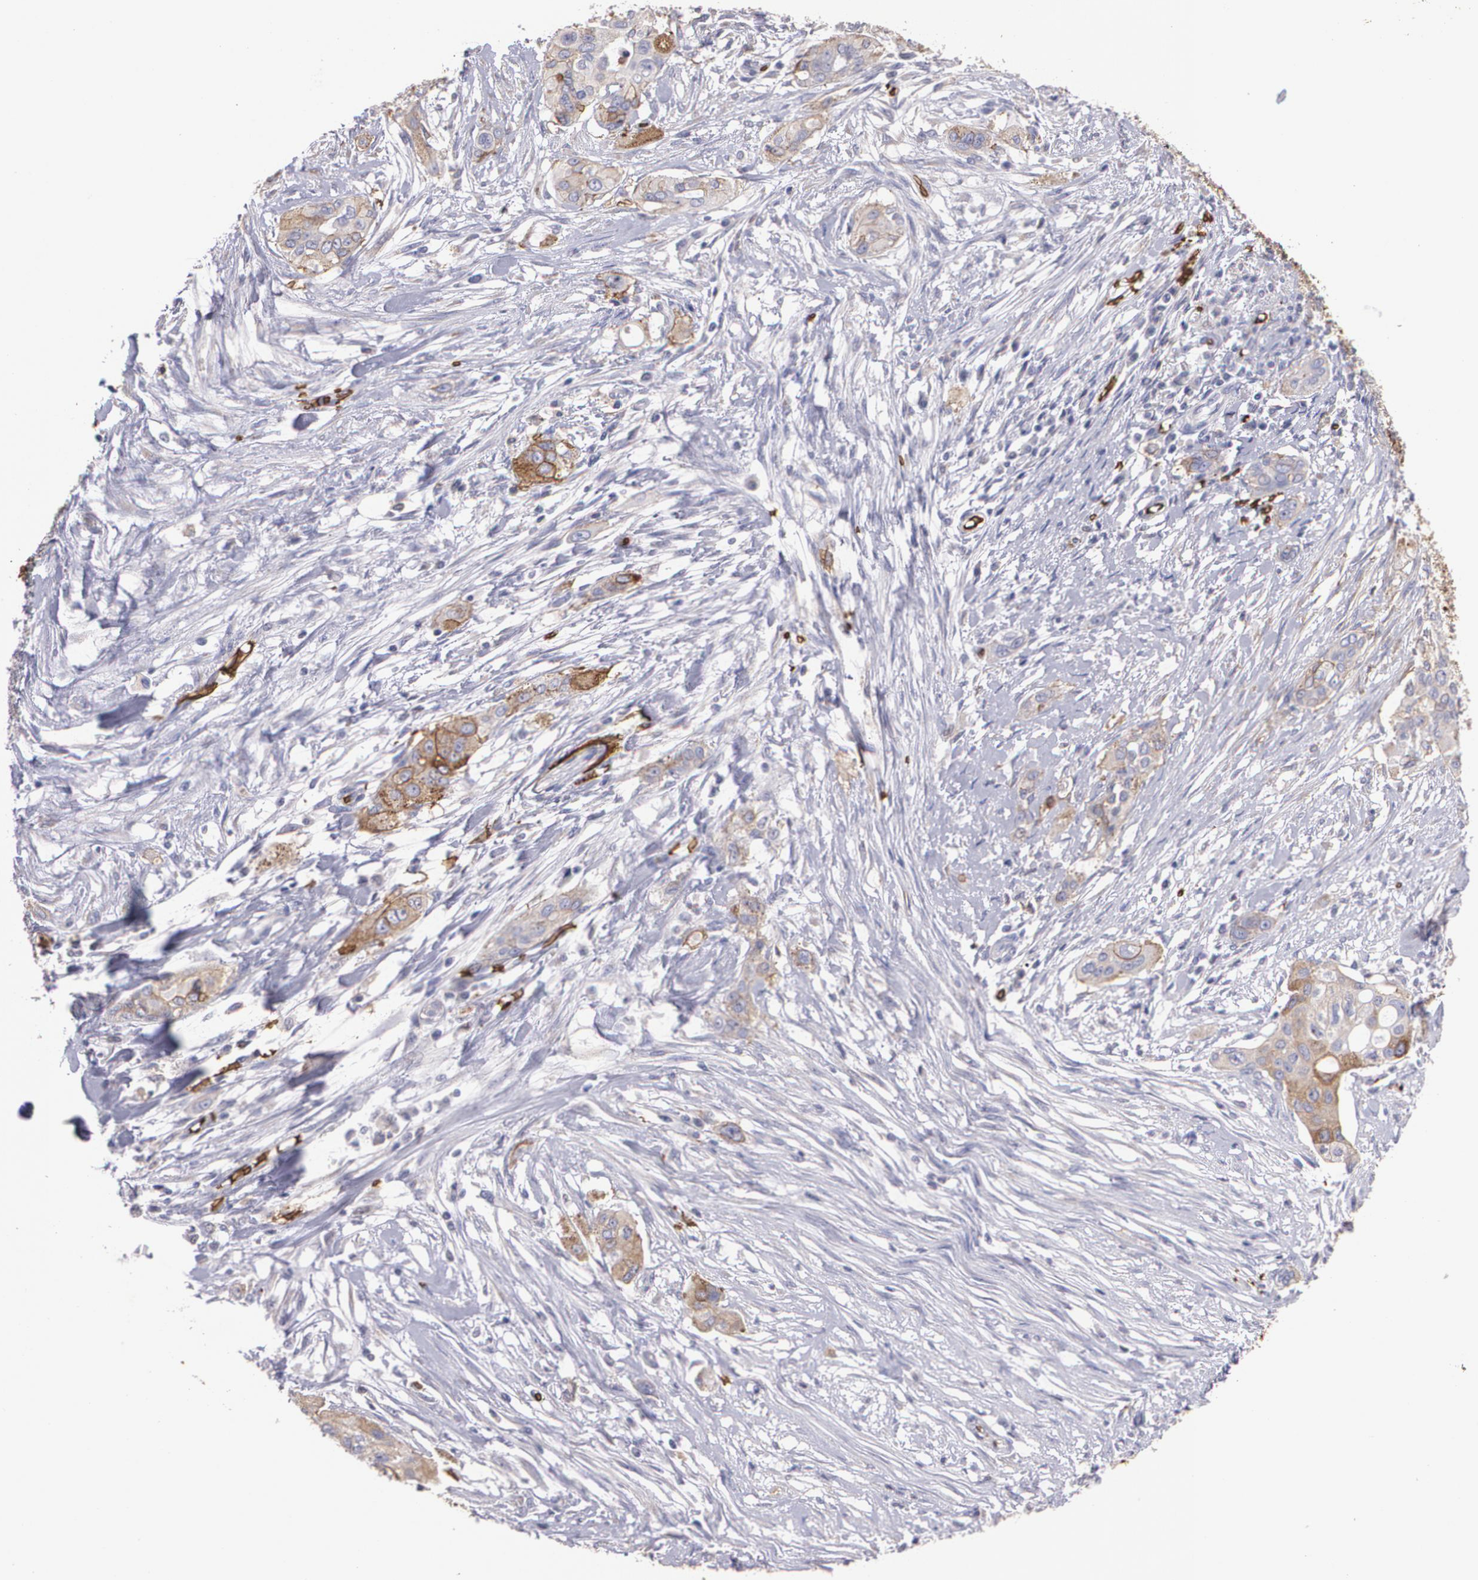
{"staining": {"intensity": "moderate", "quantity": ">75%", "location": "cytoplasmic/membranous"}, "tissue": "pancreatic cancer", "cell_type": "Tumor cells", "image_type": "cancer", "snomed": [{"axis": "morphology", "description": "Adenocarcinoma, NOS"}, {"axis": "topography", "description": "Pancreas"}], "caption": "This is an image of immunohistochemistry staining of pancreatic cancer (adenocarcinoma), which shows moderate expression in the cytoplasmic/membranous of tumor cells.", "gene": "SLC2A1", "patient": {"sex": "female", "age": 60}}